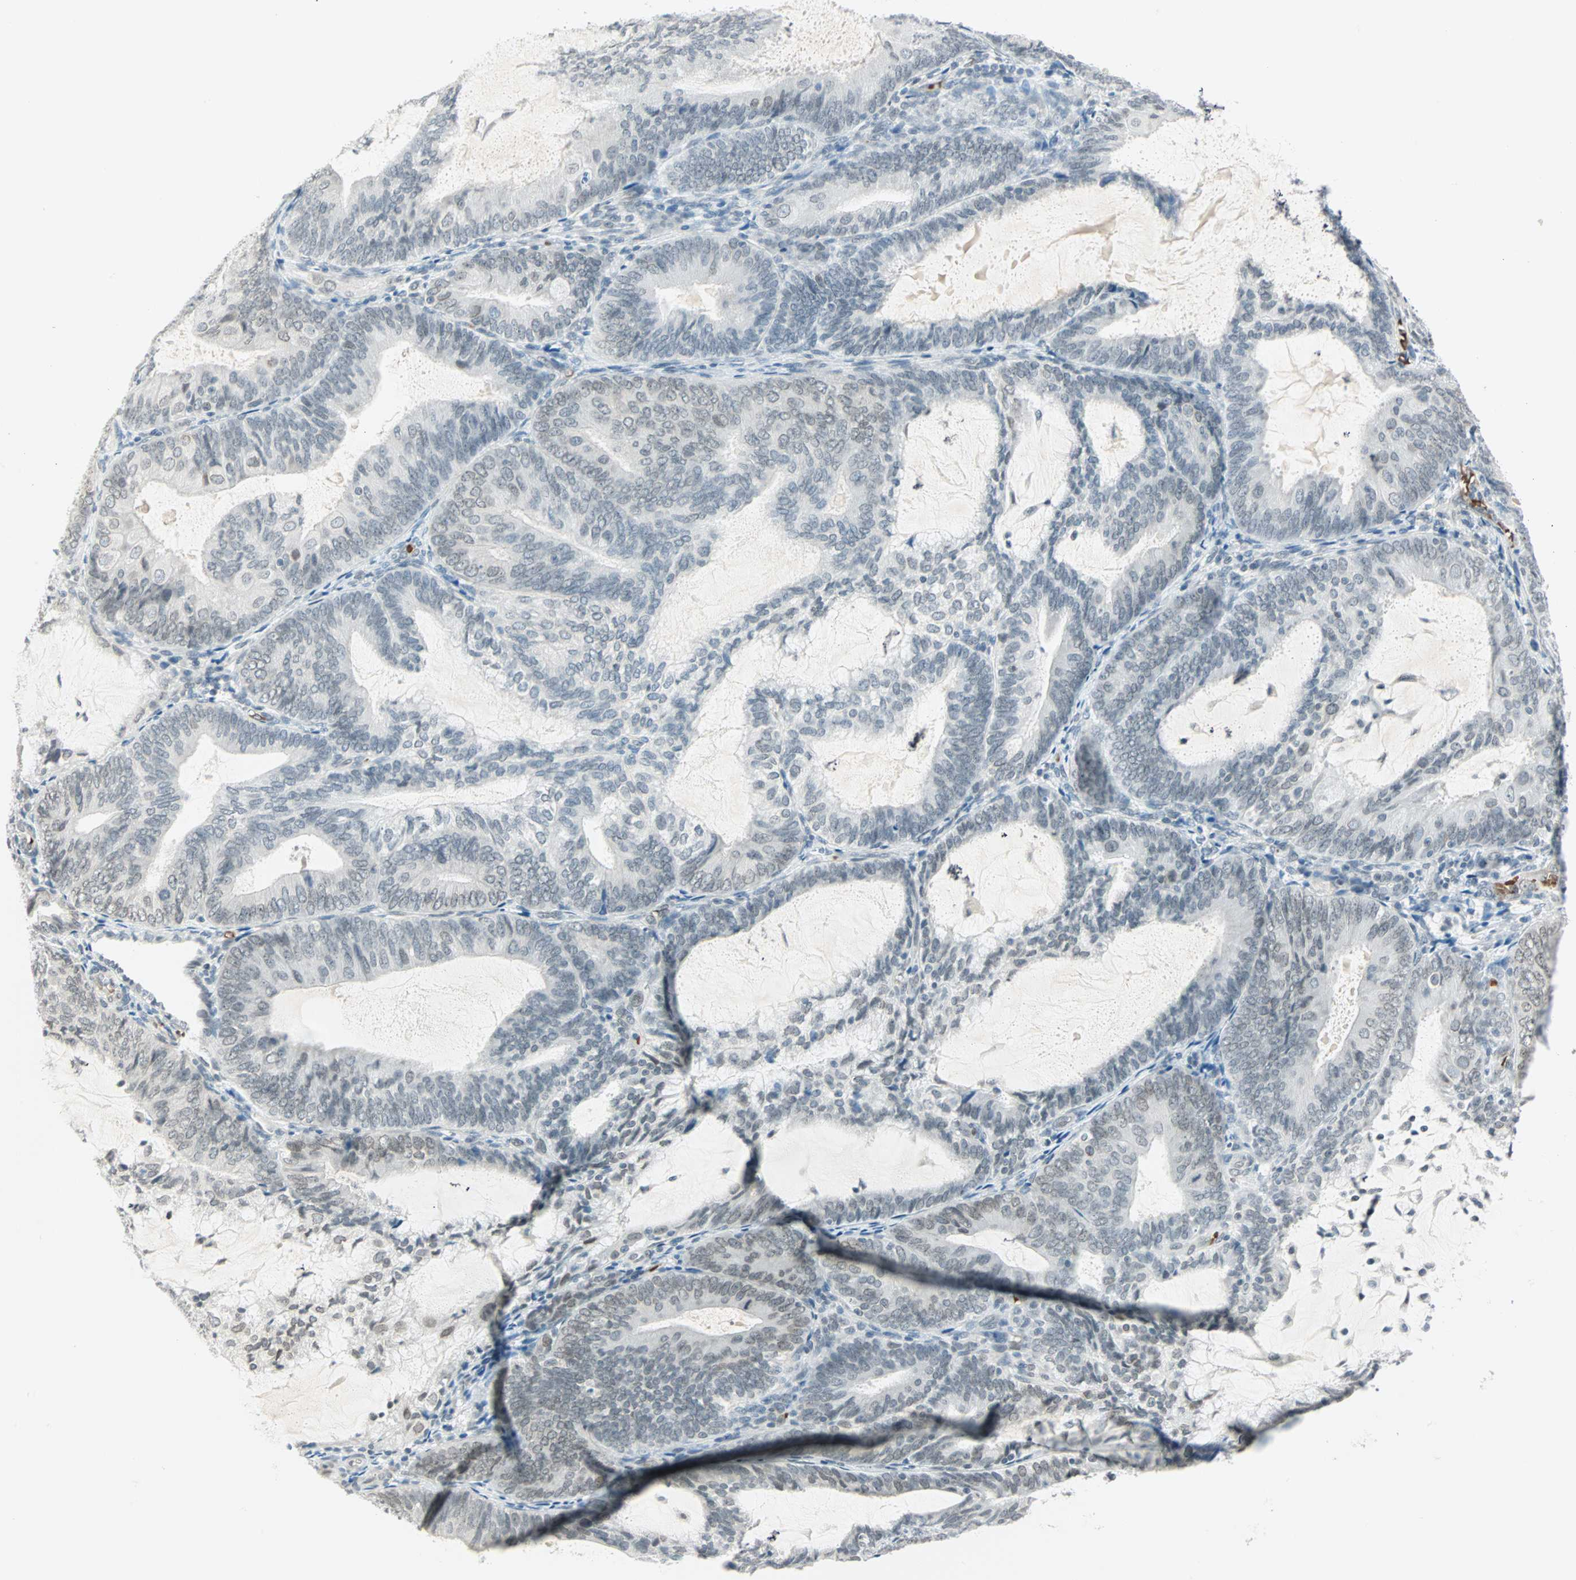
{"staining": {"intensity": "negative", "quantity": "none", "location": "none"}, "tissue": "endometrial cancer", "cell_type": "Tumor cells", "image_type": "cancer", "snomed": [{"axis": "morphology", "description": "Adenocarcinoma, NOS"}, {"axis": "topography", "description": "Endometrium"}], "caption": "This is a histopathology image of immunohistochemistry staining of endometrial cancer (adenocarcinoma), which shows no expression in tumor cells. (Stains: DAB (3,3'-diaminobenzidine) immunohistochemistry (IHC) with hematoxylin counter stain, Microscopy: brightfield microscopy at high magnification).", "gene": "BCAN", "patient": {"sex": "female", "age": 81}}